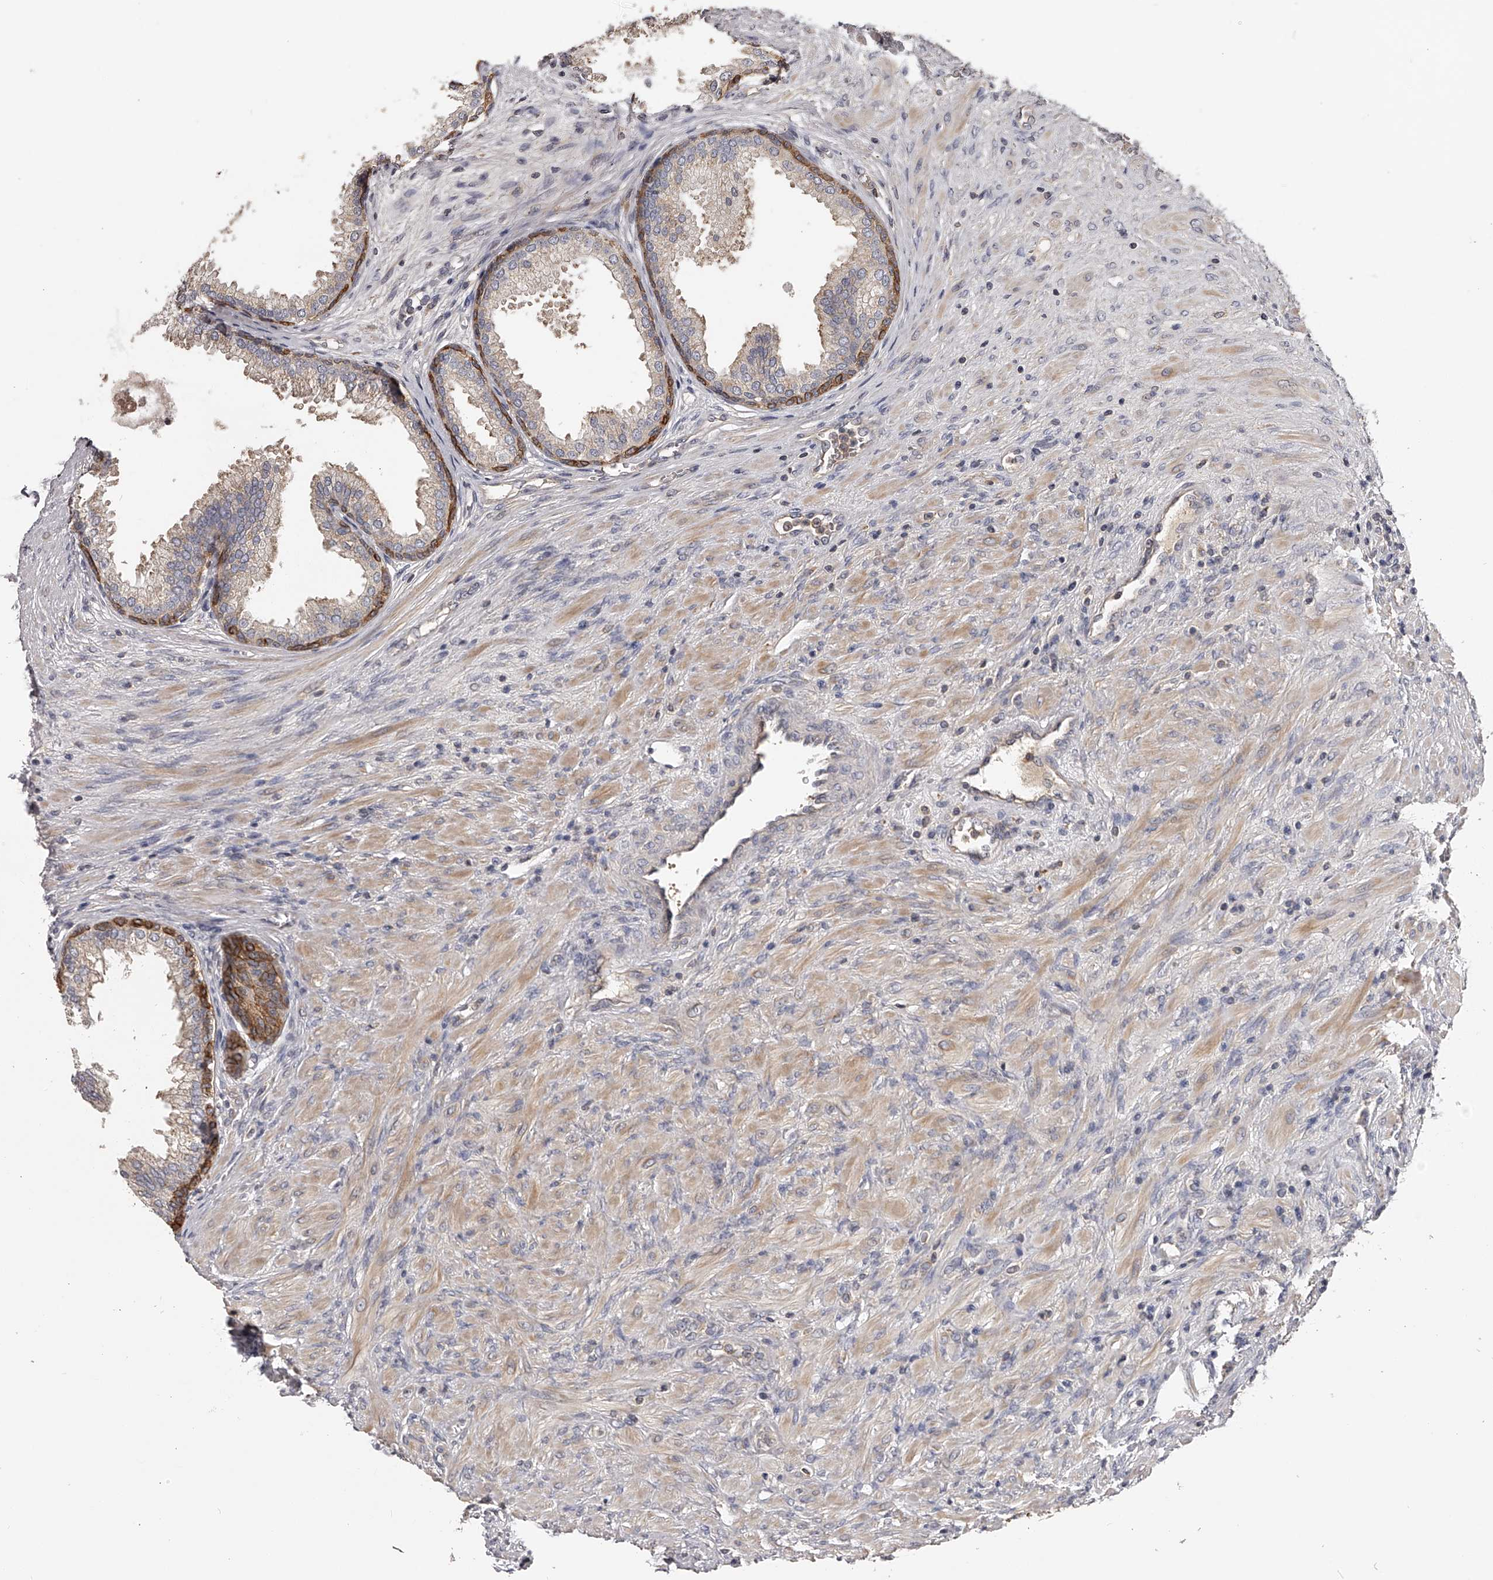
{"staining": {"intensity": "strong", "quantity": "<25%", "location": "cytoplasmic/membranous"}, "tissue": "prostate", "cell_type": "Glandular cells", "image_type": "normal", "snomed": [{"axis": "morphology", "description": "Normal tissue, NOS"}, {"axis": "topography", "description": "Prostate"}], "caption": "Immunohistochemistry (IHC) photomicrograph of unremarkable prostate stained for a protein (brown), which demonstrates medium levels of strong cytoplasmic/membranous expression in approximately <25% of glandular cells.", "gene": "TNN", "patient": {"sex": "male", "age": 76}}